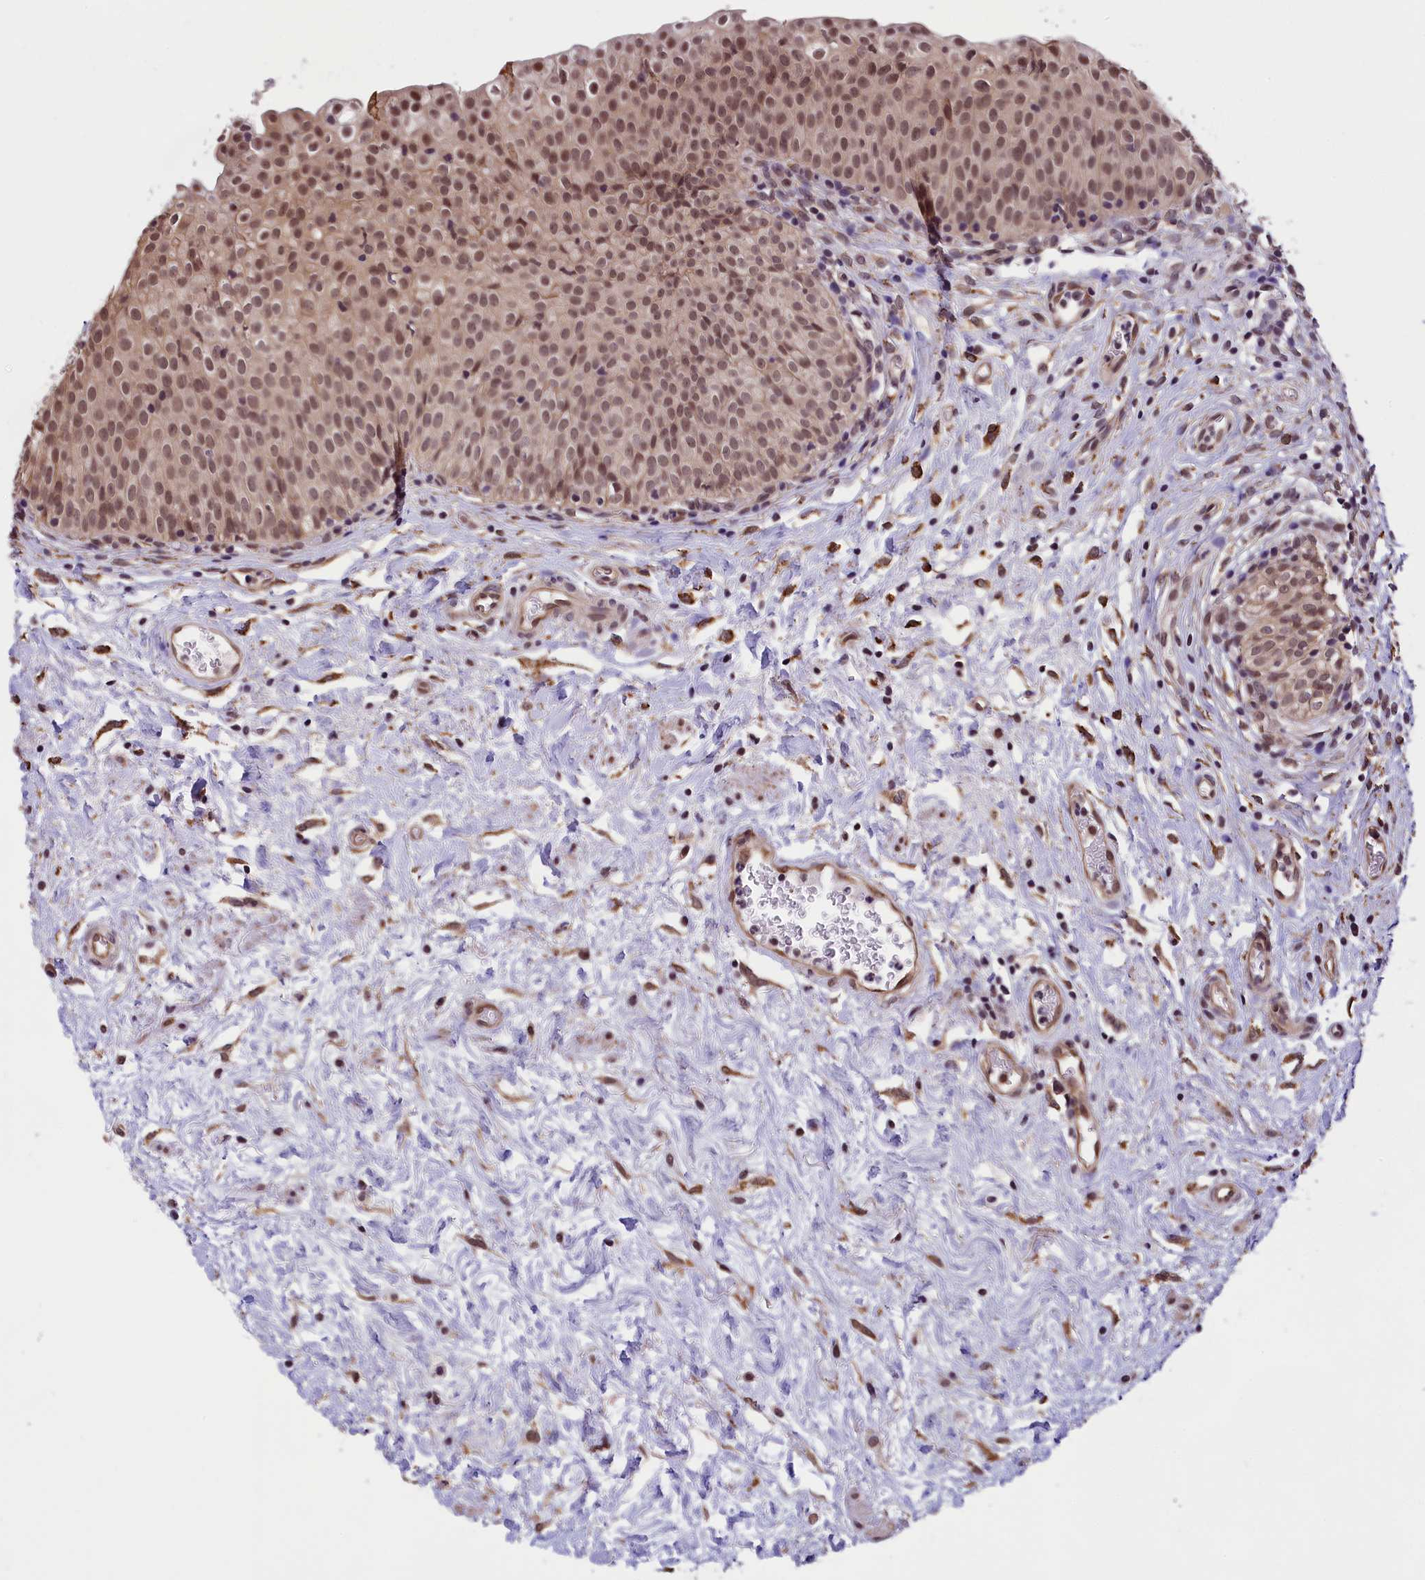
{"staining": {"intensity": "moderate", "quantity": ">75%", "location": "nuclear"}, "tissue": "urinary bladder", "cell_type": "Urothelial cells", "image_type": "normal", "snomed": [{"axis": "morphology", "description": "Normal tissue, NOS"}, {"axis": "topography", "description": "Urinary bladder"}], "caption": "Immunohistochemistry micrograph of benign urinary bladder: human urinary bladder stained using IHC demonstrates medium levels of moderate protein expression localized specifically in the nuclear of urothelial cells, appearing as a nuclear brown color.", "gene": "ZC3H4", "patient": {"sex": "male", "age": 55}}